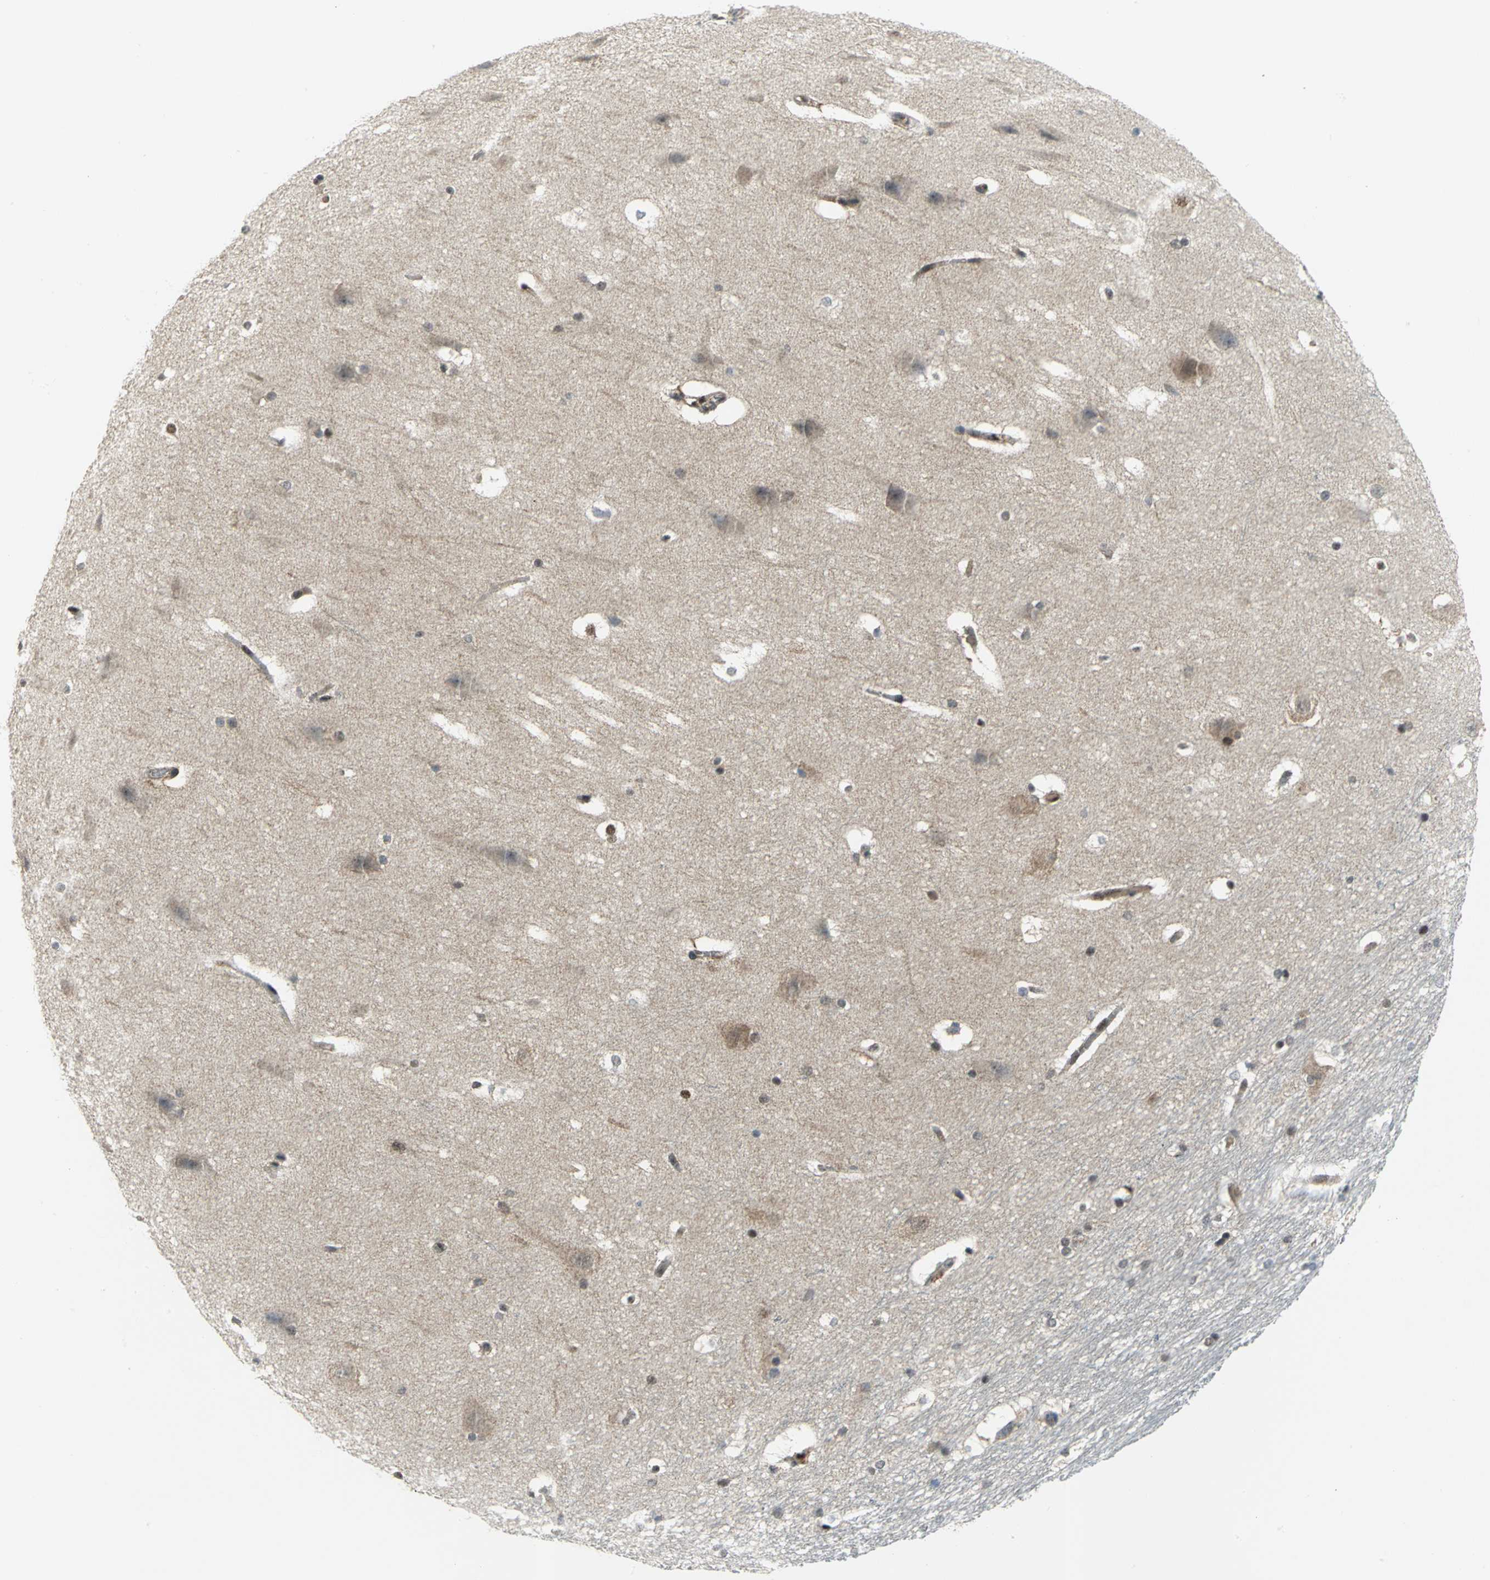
{"staining": {"intensity": "weak", "quantity": "<25%", "location": "nuclear"}, "tissue": "hippocampus", "cell_type": "Glial cells", "image_type": "normal", "snomed": [{"axis": "morphology", "description": "Normal tissue, NOS"}, {"axis": "topography", "description": "Hippocampus"}], "caption": "The immunohistochemistry image has no significant staining in glial cells of hippocampus. The staining is performed using DAB brown chromogen with nuclei counter-stained in using hematoxylin.", "gene": "PSMA4", "patient": {"sex": "female", "age": 19}}